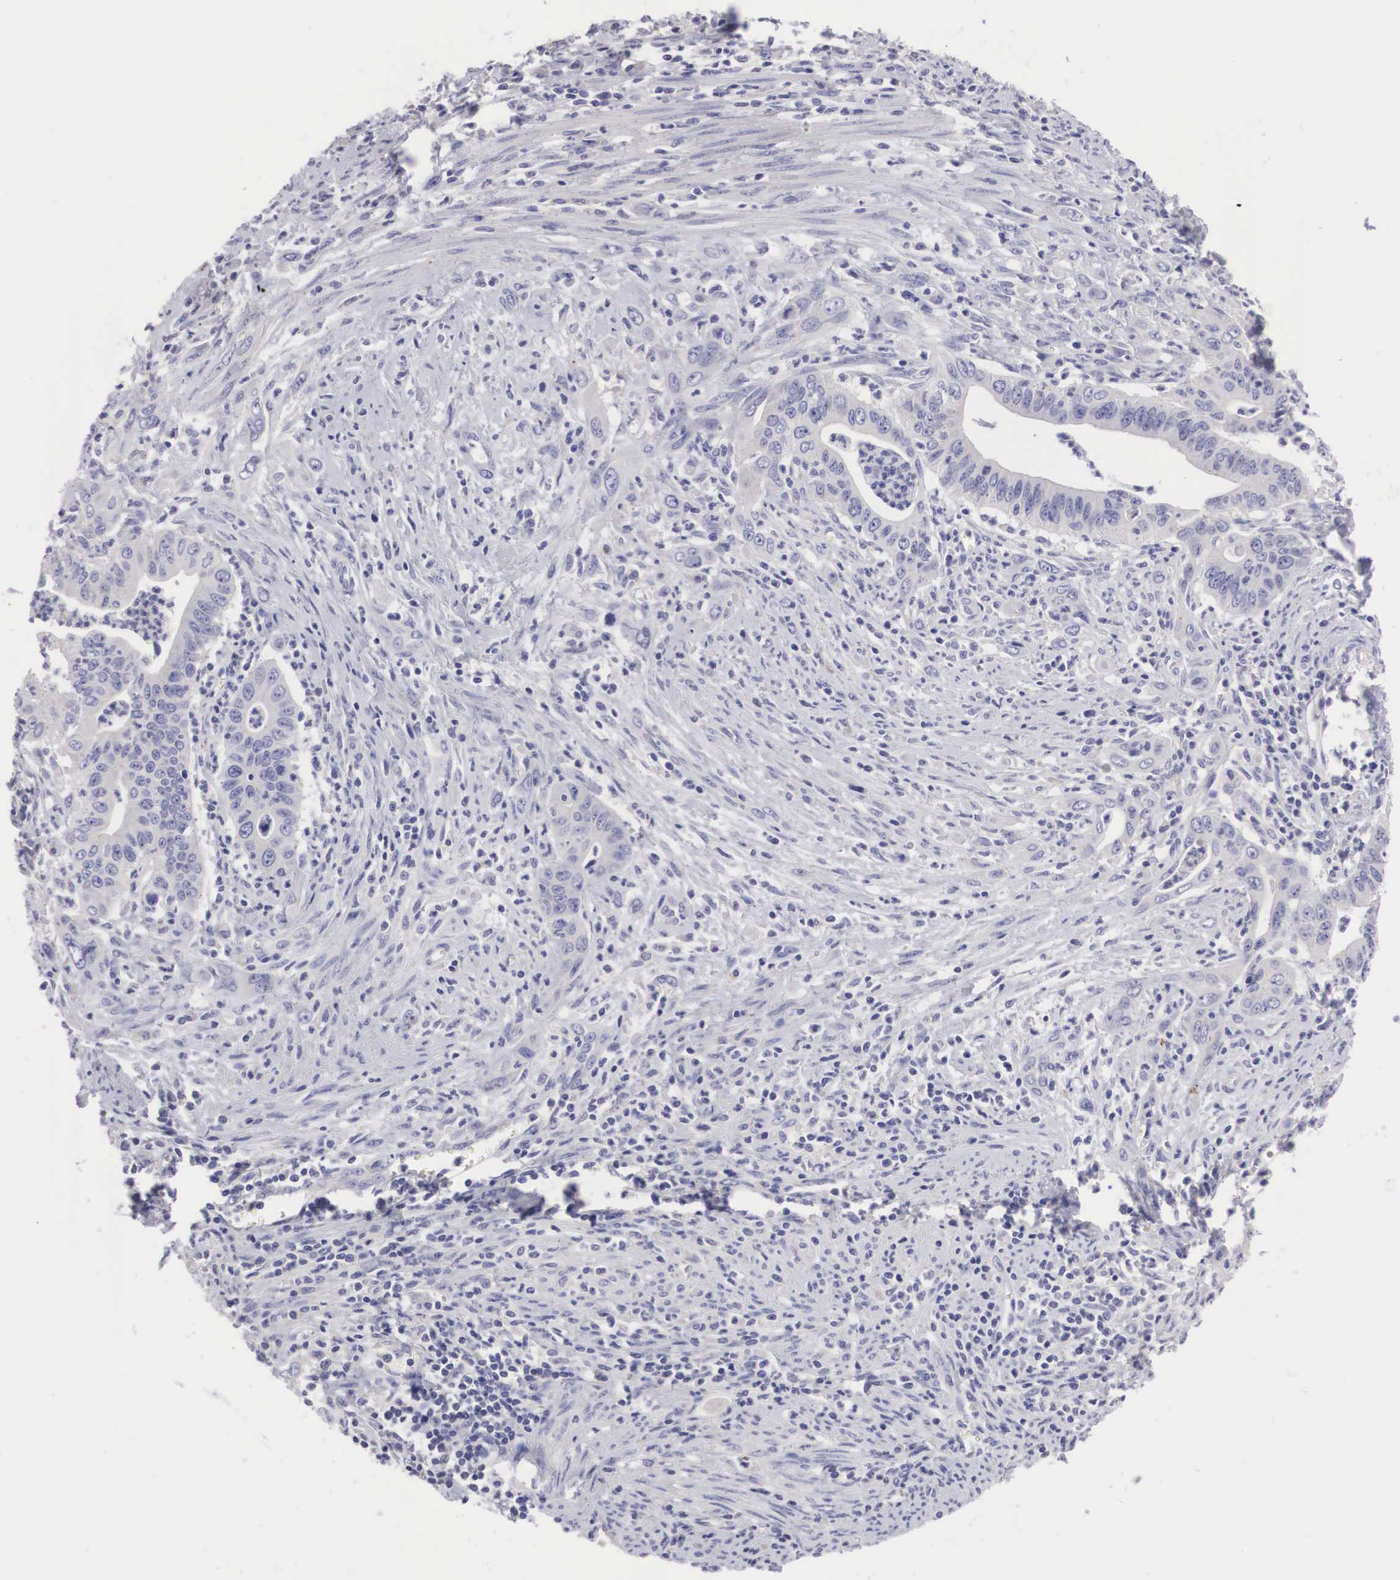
{"staining": {"intensity": "negative", "quantity": "none", "location": "none"}, "tissue": "cervical cancer", "cell_type": "Tumor cells", "image_type": "cancer", "snomed": [{"axis": "morphology", "description": "Normal tissue, NOS"}, {"axis": "morphology", "description": "Adenocarcinoma, NOS"}, {"axis": "topography", "description": "Cervix"}], "caption": "Cervical adenocarcinoma was stained to show a protein in brown. There is no significant staining in tumor cells.", "gene": "CLU", "patient": {"sex": "female", "age": 34}}